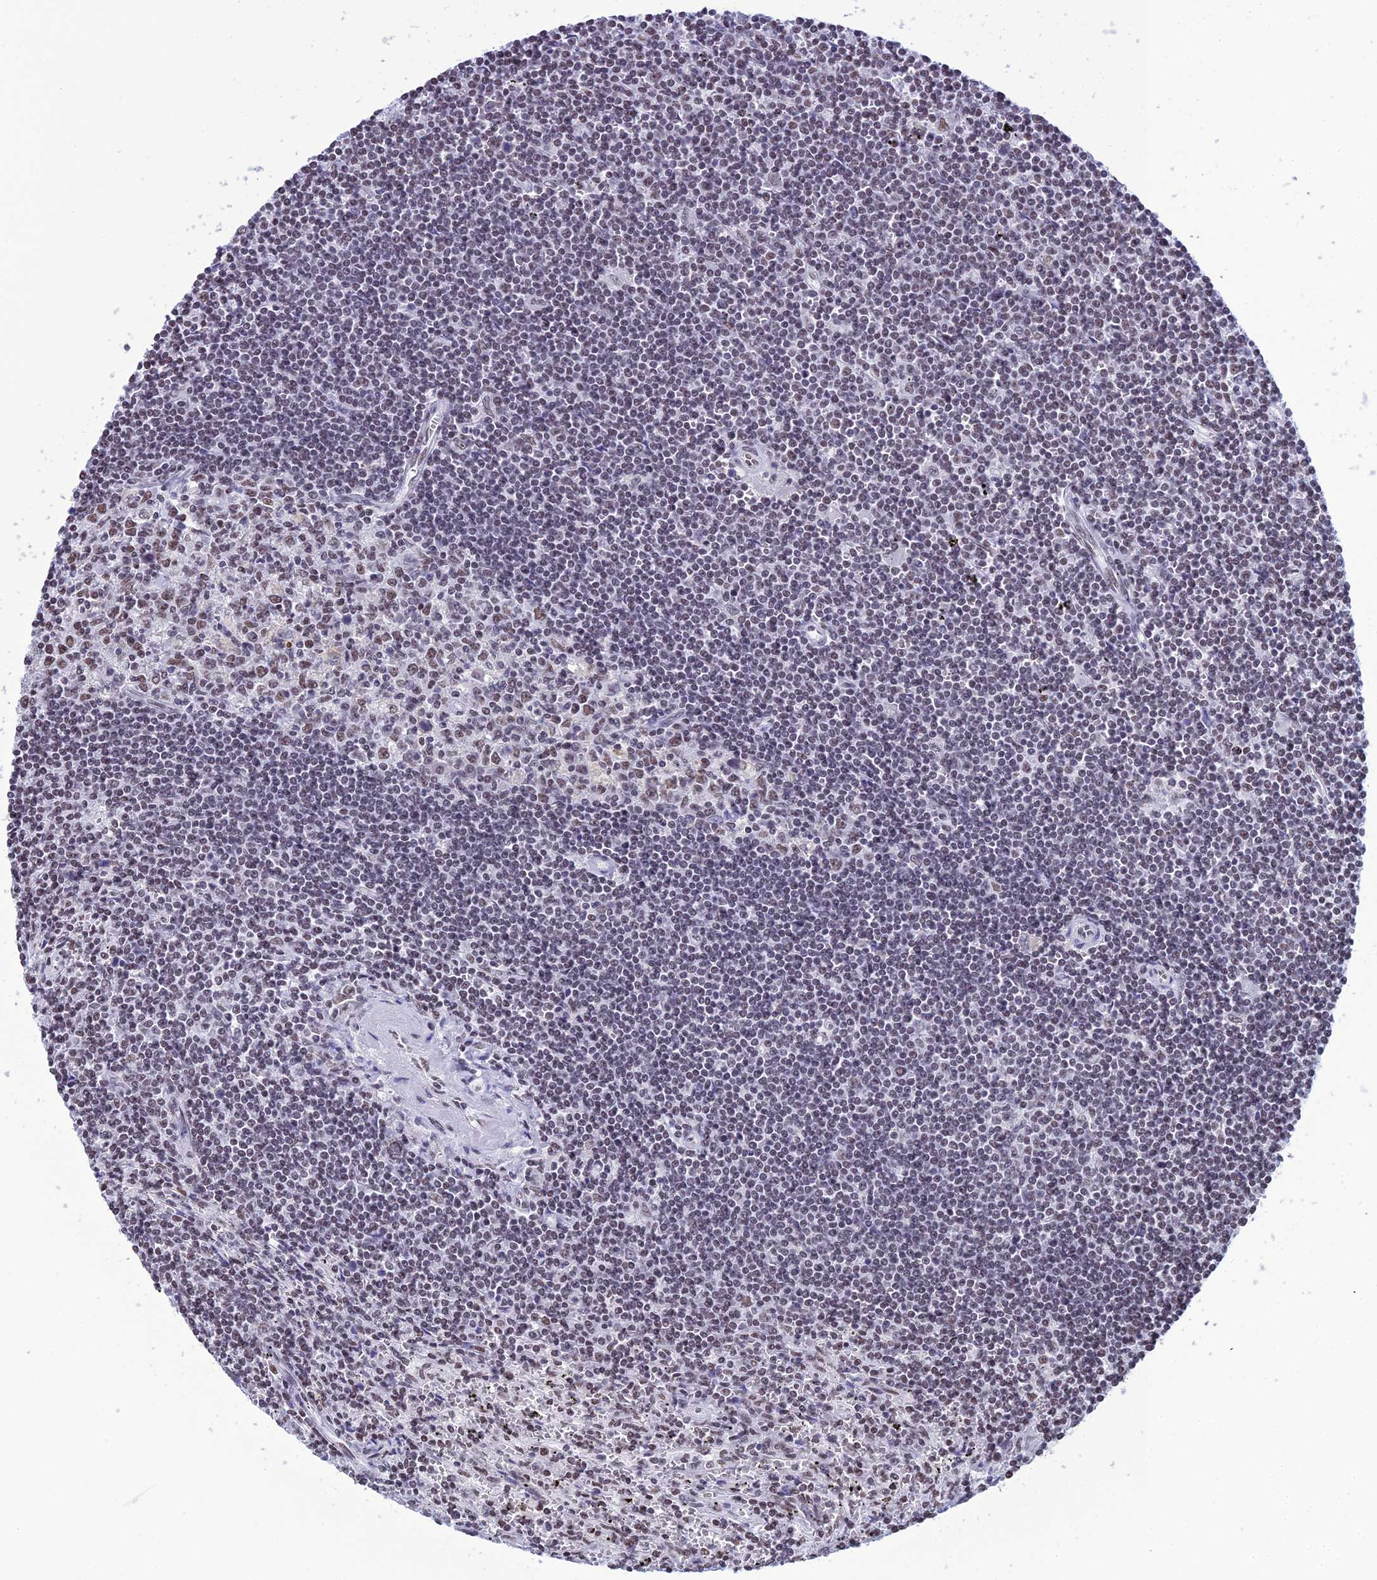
{"staining": {"intensity": "weak", "quantity": "<25%", "location": "nuclear"}, "tissue": "lymphoma", "cell_type": "Tumor cells", "image_type": "cancer", "snomed": [{"axis": "morphology", "description": "Malignant lymphoma, non-Hodgkin's type, Low grade"}, {"axis": "topography", "description": "Spleen"}], "caption": "Immunohistochemistry (IHC) of human lymphoma reveals no staining in tumor cells.", "gene": "PRAMEF12", "patient": {"sex": "male", "age": 76}}